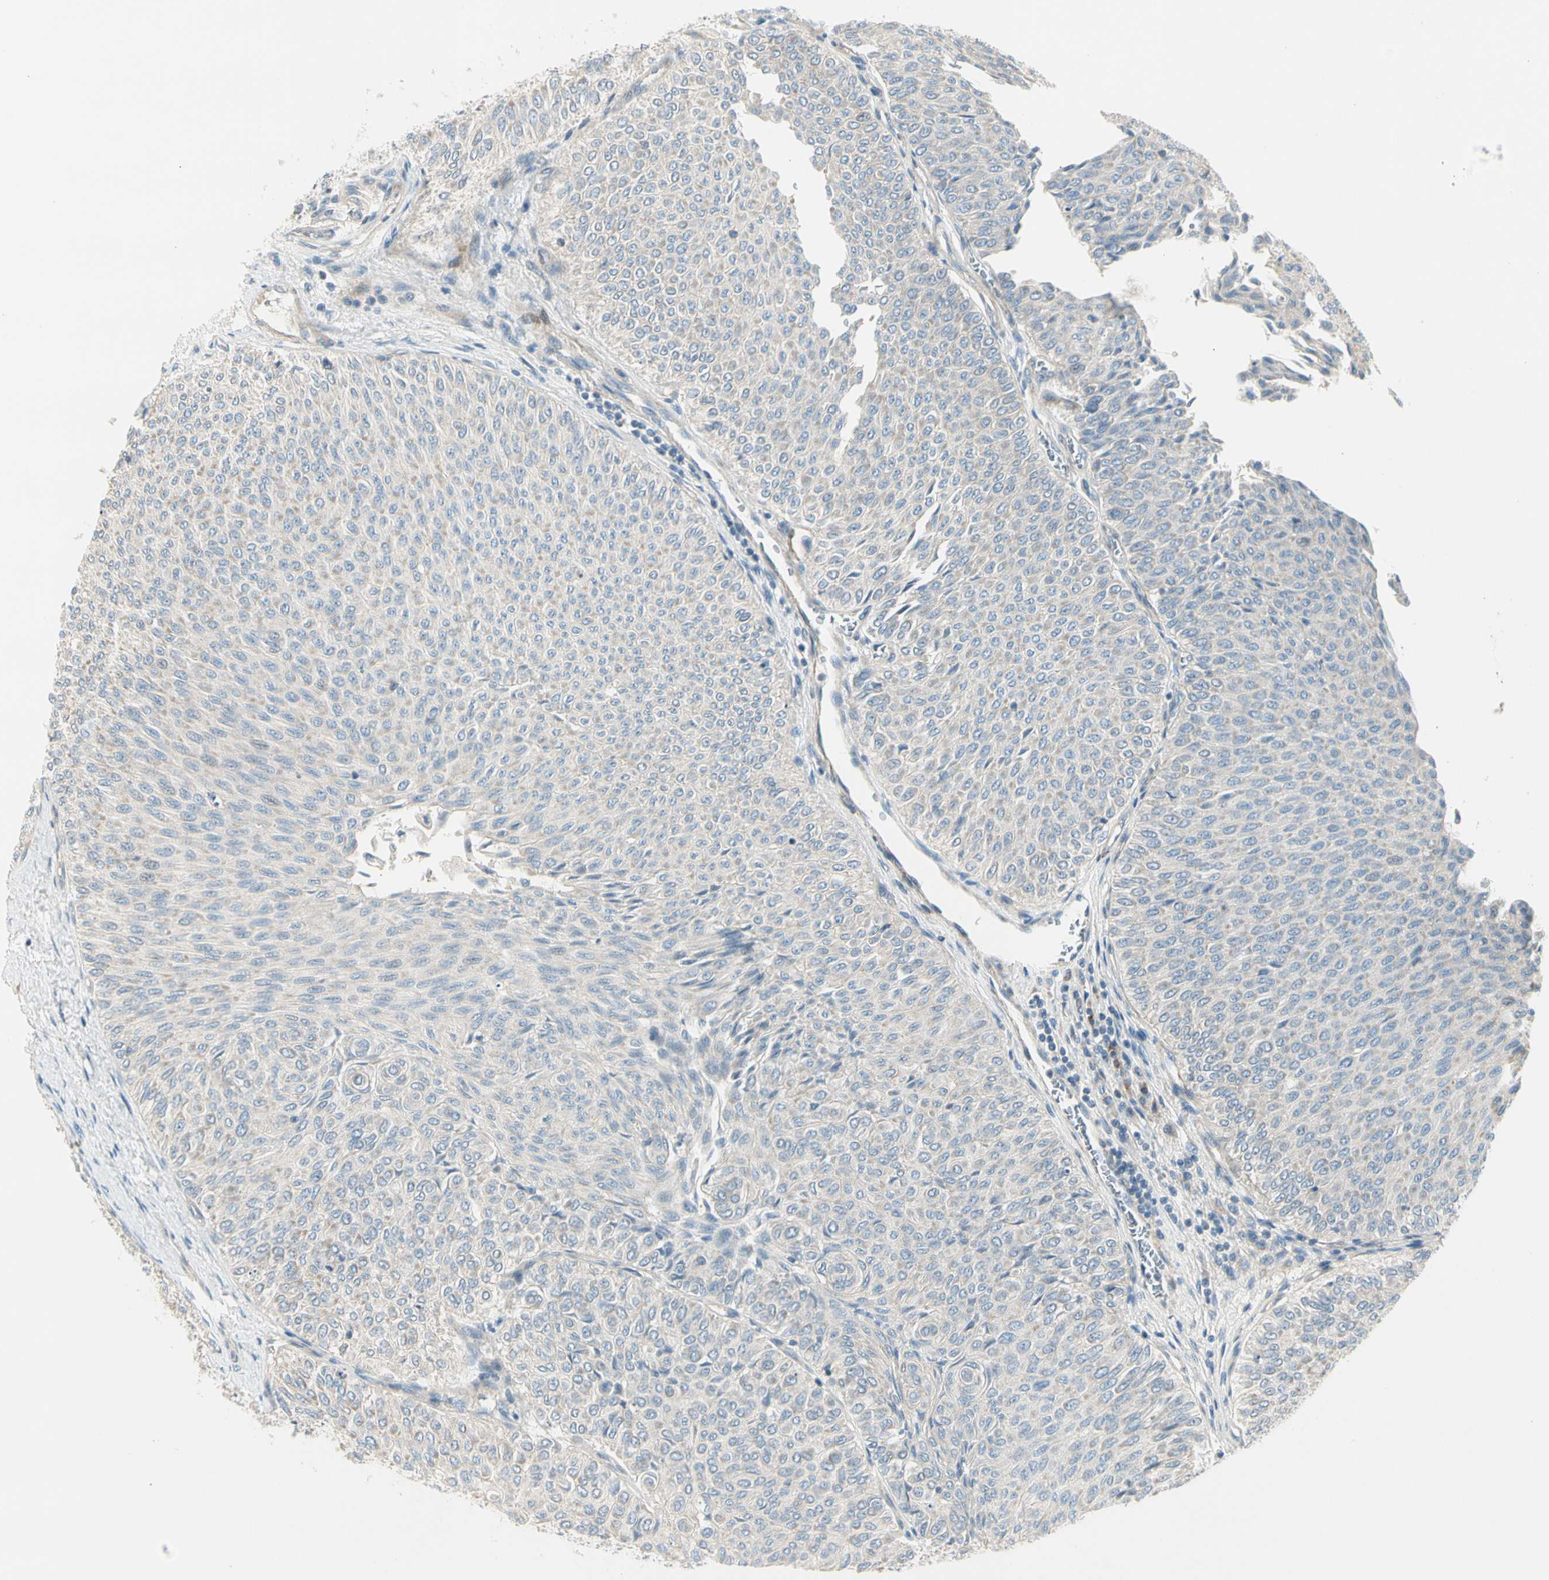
{"staining": {"intensity": "negative", "quantity": "none", "location": "none"}, "tissue": "urothelial cancer", "cell_type": "Tumor cells", "image_type": "cancer", "snomed": [{"axis": "morphology", "description": "Urothelial carcinoma, Low grade"}, {"axis": "topography", "description": "Urinary bladder"}], "caption": "An IHC image of urothelial carcinoma (low-grade) is shown. There is no staining in tumor cells of urothelial carcinoma (low-grade).", "gene": "ADGRA3", "patient": {"sex": "male", "age": 78}}